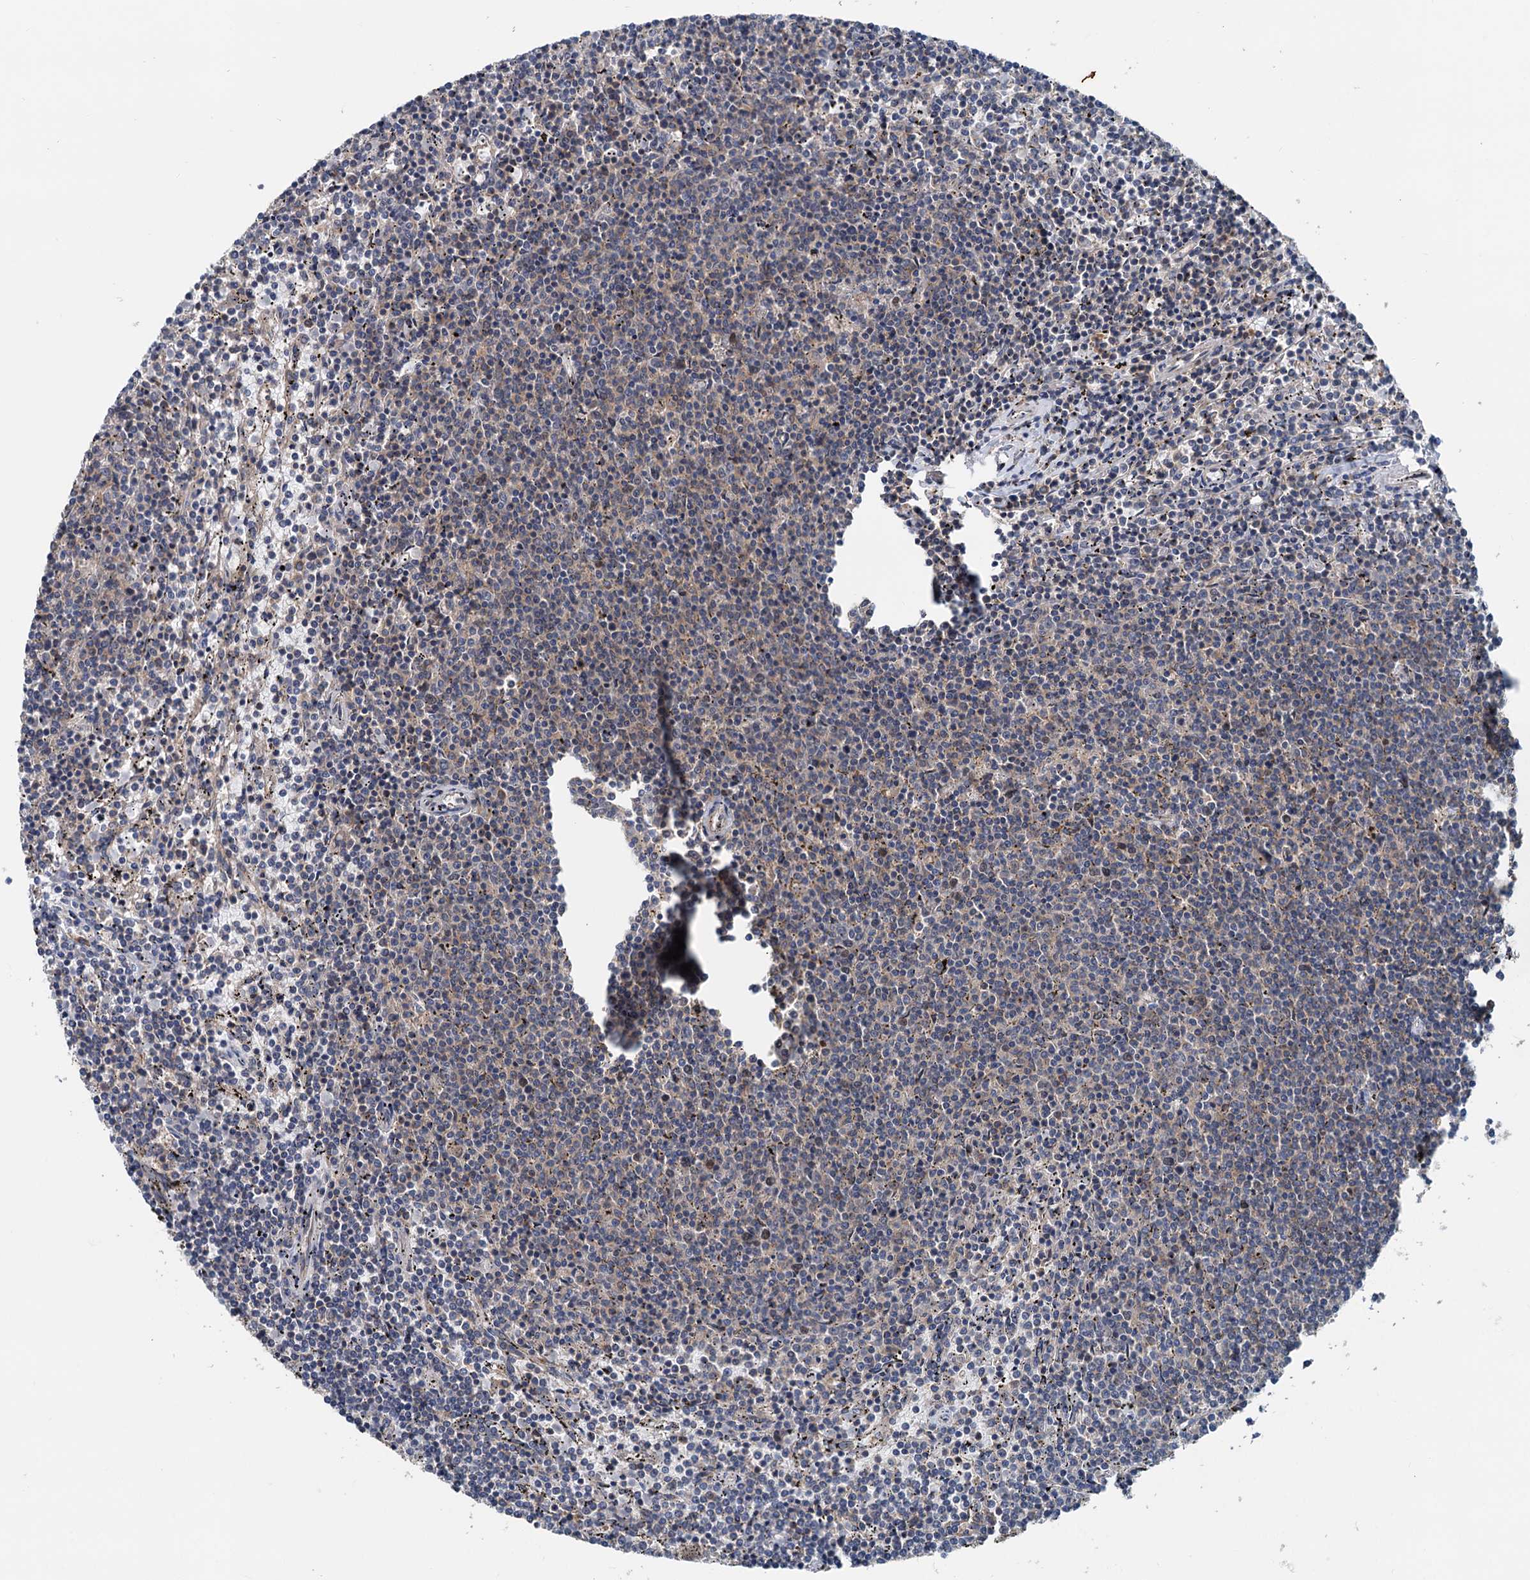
{"staining": {"intensity": "weak", "quantity": "<25%", "location": "cytoplasmic/membranous"}, "tissue": "lymphoma", "cell_type": "Tumor cells", "image_type": "cancer", "snomed": [{"axis": "morphology", "description": "Malignant lymphoma, non-Hodgkin's type, Low grade"}, {"axis": "topography", "description": "Spleen"}], "caption": "DAB immunohistochemical staining of low-grade malignant lymphoma, non-Hodgkin's type reveals no significant expression in tumor cells.", "gene": "TEDC1", "patient": {"sex": "female", "age": 50}}